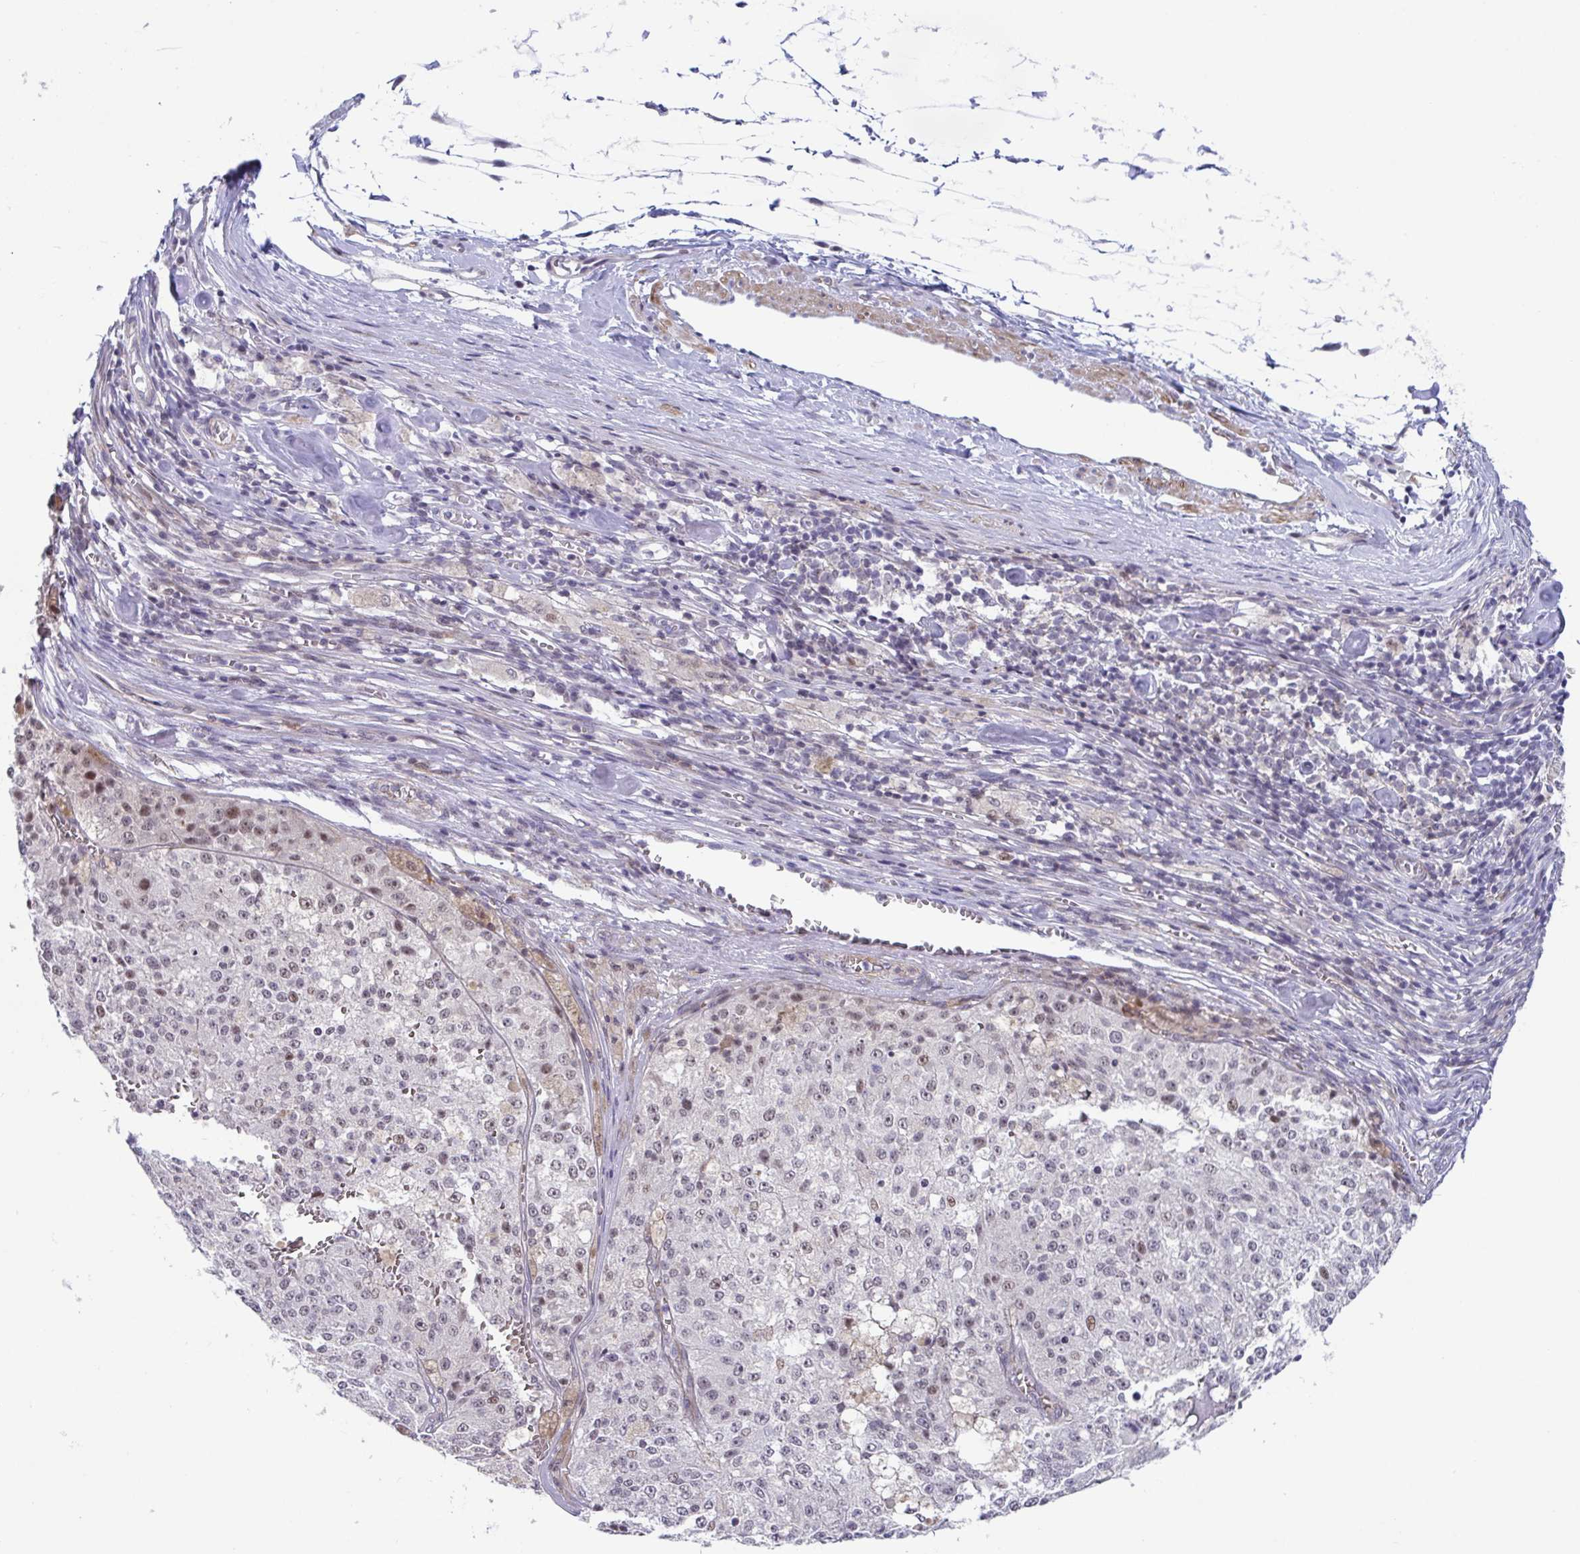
{"staining": {"intensity": "weak", "quantity": "<25%", "location": "nuclear"}, "tissue": "melanoma", "cell_type": "Tumor cells", "image_type": "cancer", "snomed": [{"axis": "morphology", "description": "Malignant melanoma, Metastatic site"}, {"axis": "topography", "description": "Lymph node"}], "caption": "Malignant melanoma (metastatic site) was stained to show a protein in brown. There is no significant staining in tumor cells.", "gene": "WDR72", "patient": {"sex": "female", "age": 64}}